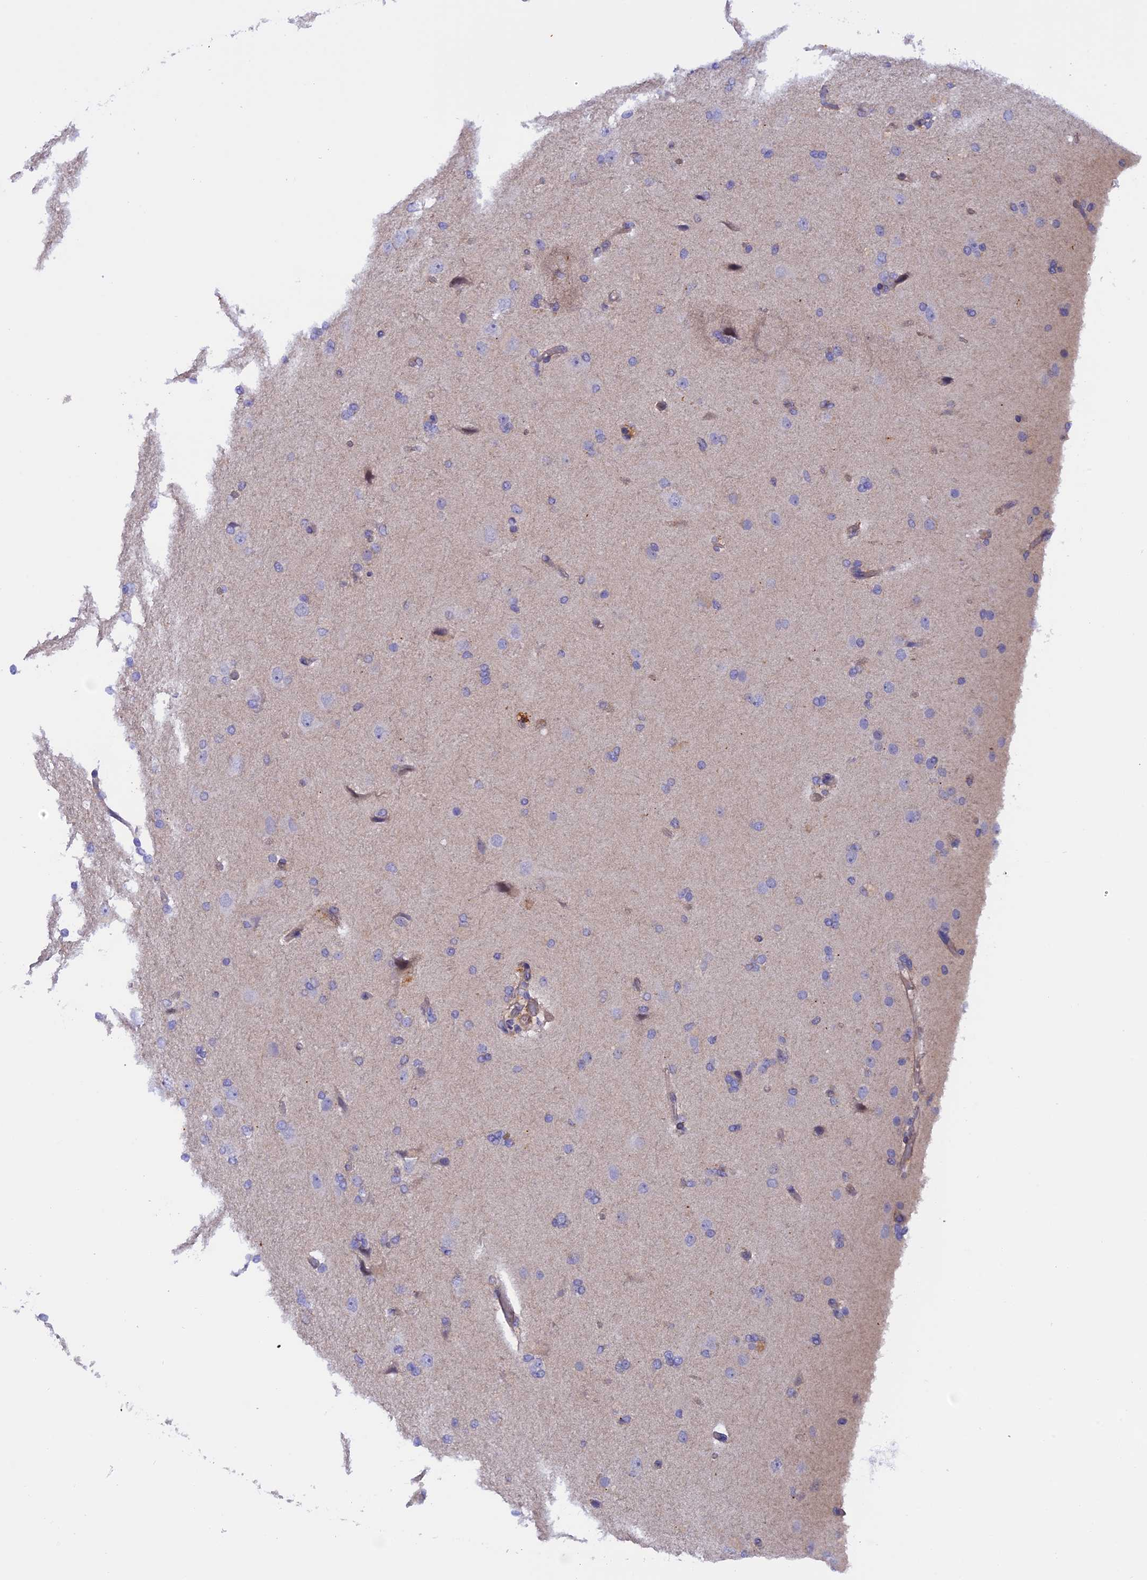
{"staining": {"intensity": "negative", "quantity": "none", "location": "none"}, "tissue": "glioma", "cell_type": "Tumor cells", "image_type": "cancer", "snomed": [{"axis": "morphology", "description": "Glioma, malignant, High grade"}, {"axis": "topography", "description": "Brain"}], "caption": "High magnification brightfield microscopy of glioma stained with DAB (brown) and counterstained with hematoxylin (blue): tumor cells show no significant expression.", "gene": "HYCC1", "patient": {"sex": "male", "age": 72}}